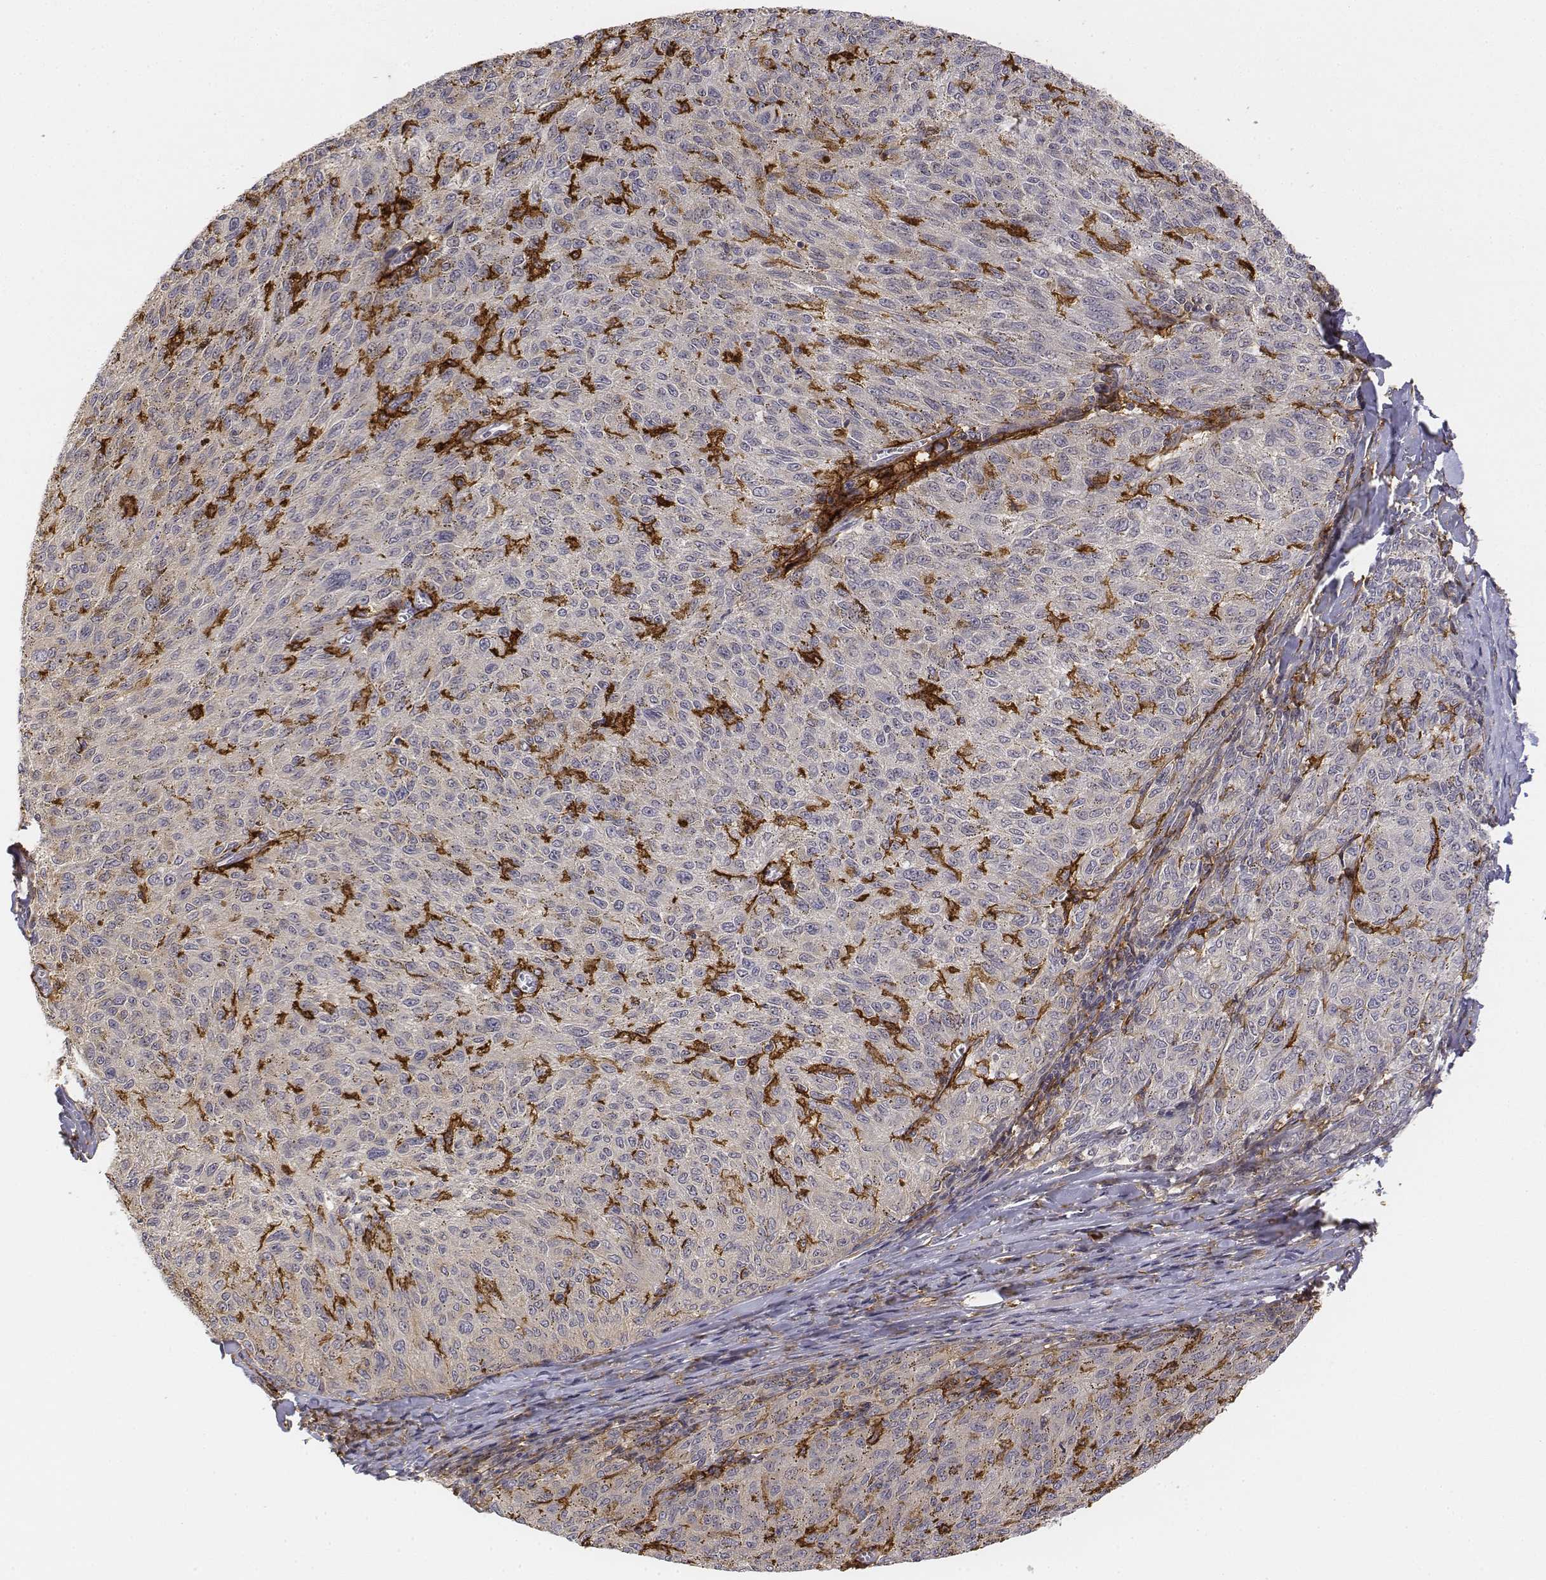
{"staining": {"intensity": "negative", "quantity": "none", "location": "none"}, "tissue": "melanoma", "cell_type": "Tumor cells", "image_type": "cancer", "snomed": [{"axis": "morphology", "description": "Malignant melanoma, NOS"}, {"axis": "topography", "description": "Skin"}], "caption": "The image shows no staining of tumor cells in malignant melanoma.", "gene": "CD14", "patient": {"sex": "female", "age": 72}}